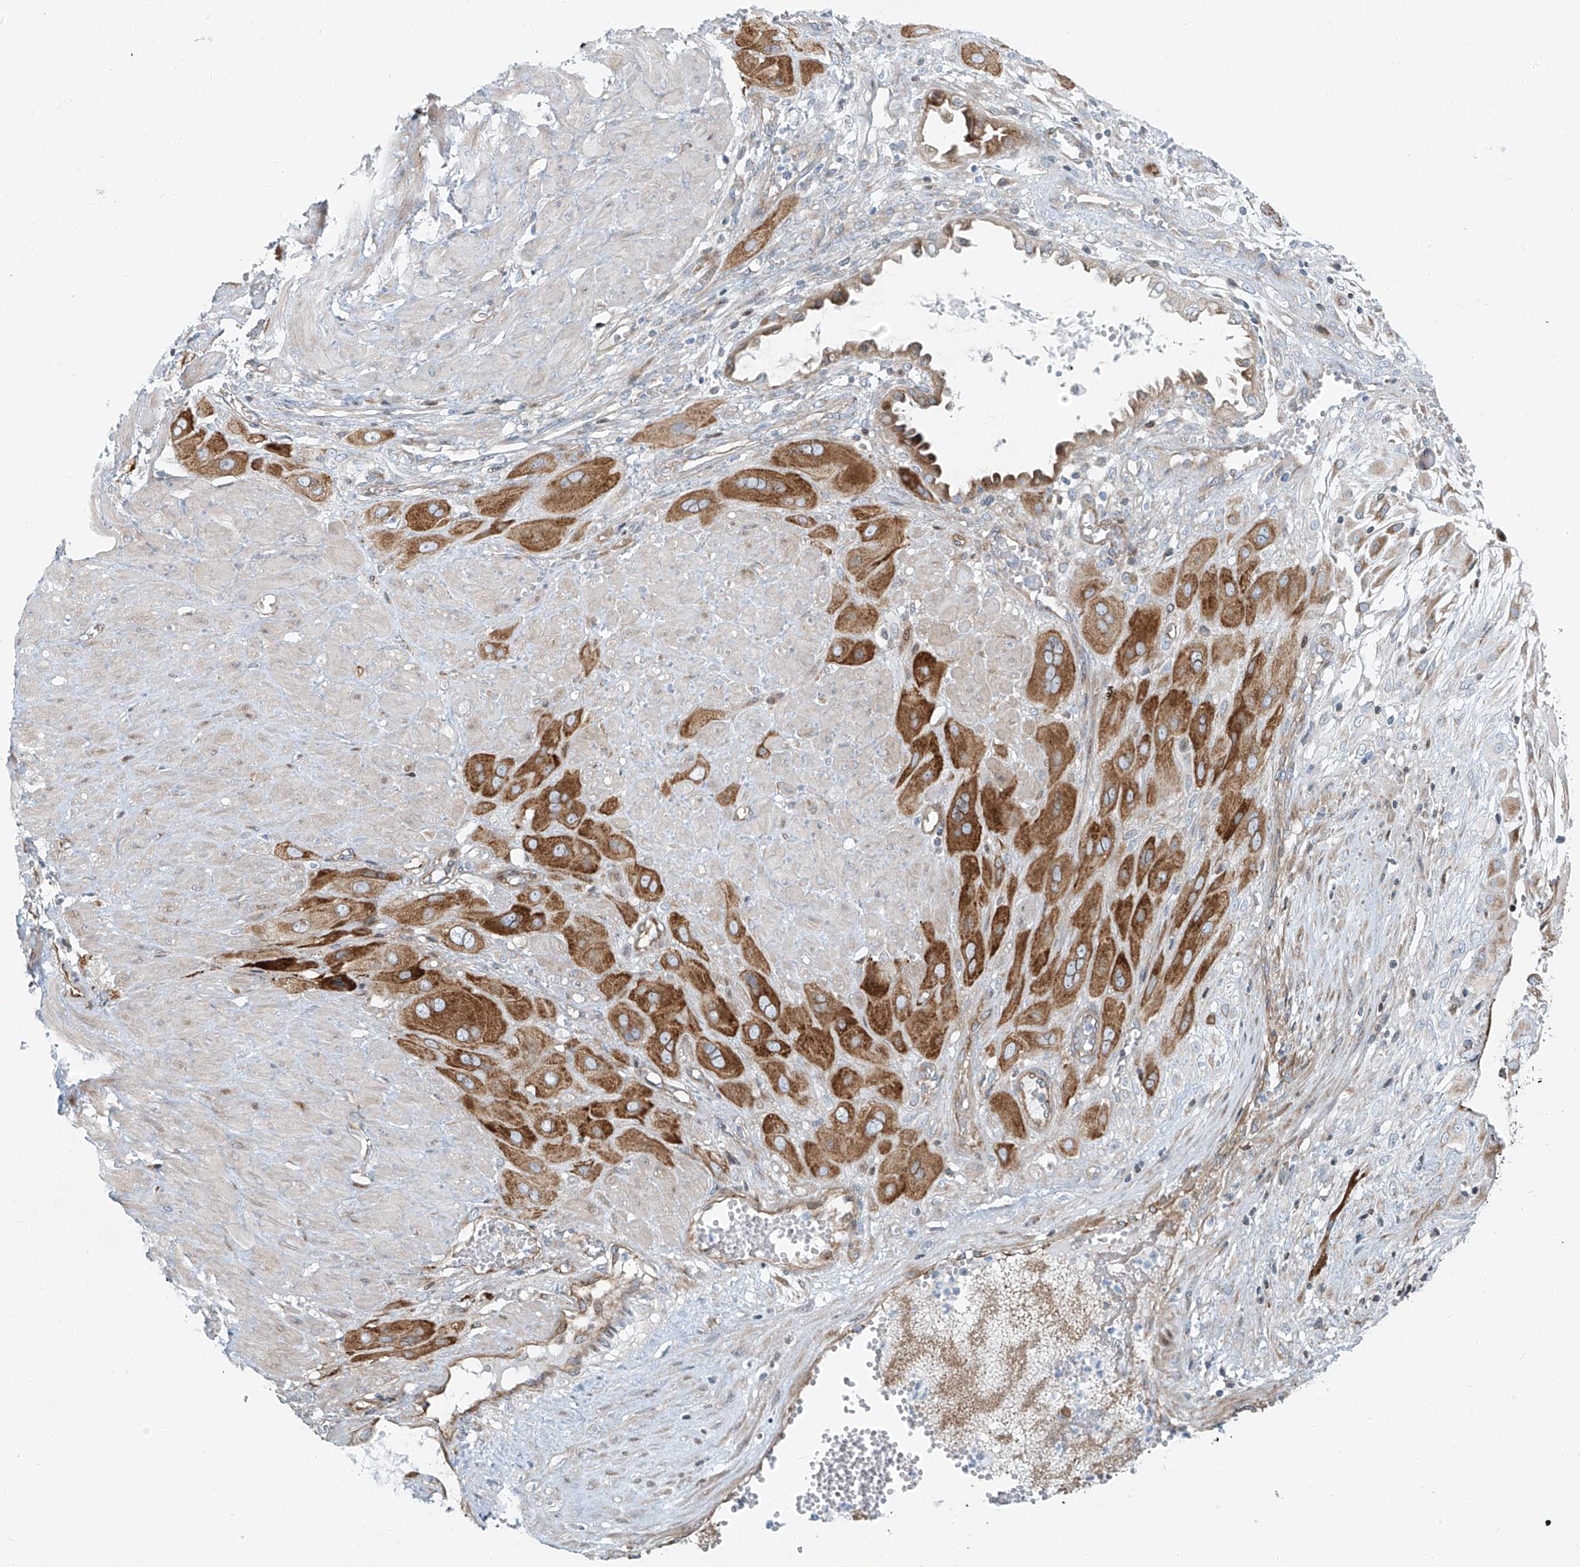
{"staining": {"intensity": "moderate", "quantity": ">75%", "location": "cytoplasmic/membranous"}, "tissue": "cervical cancer", "cell_type": "Tumor cells", "image_type": "cancer", "snomed": [{"axis": "morphology", "description": "Squamous cell carcinoma, NOS"}, {"axis": "topography", "description": "Cervix"}], "caption": "An IHC micrograph of neoplastic tissue is shown. Protein staining in brown shows moderate cytoplasmic/membranous positivity in squamous cell carcinoma (cervical) within tumor cells.", "gene": "HIC2", "patient": {"sex": "female", "age": 34}}